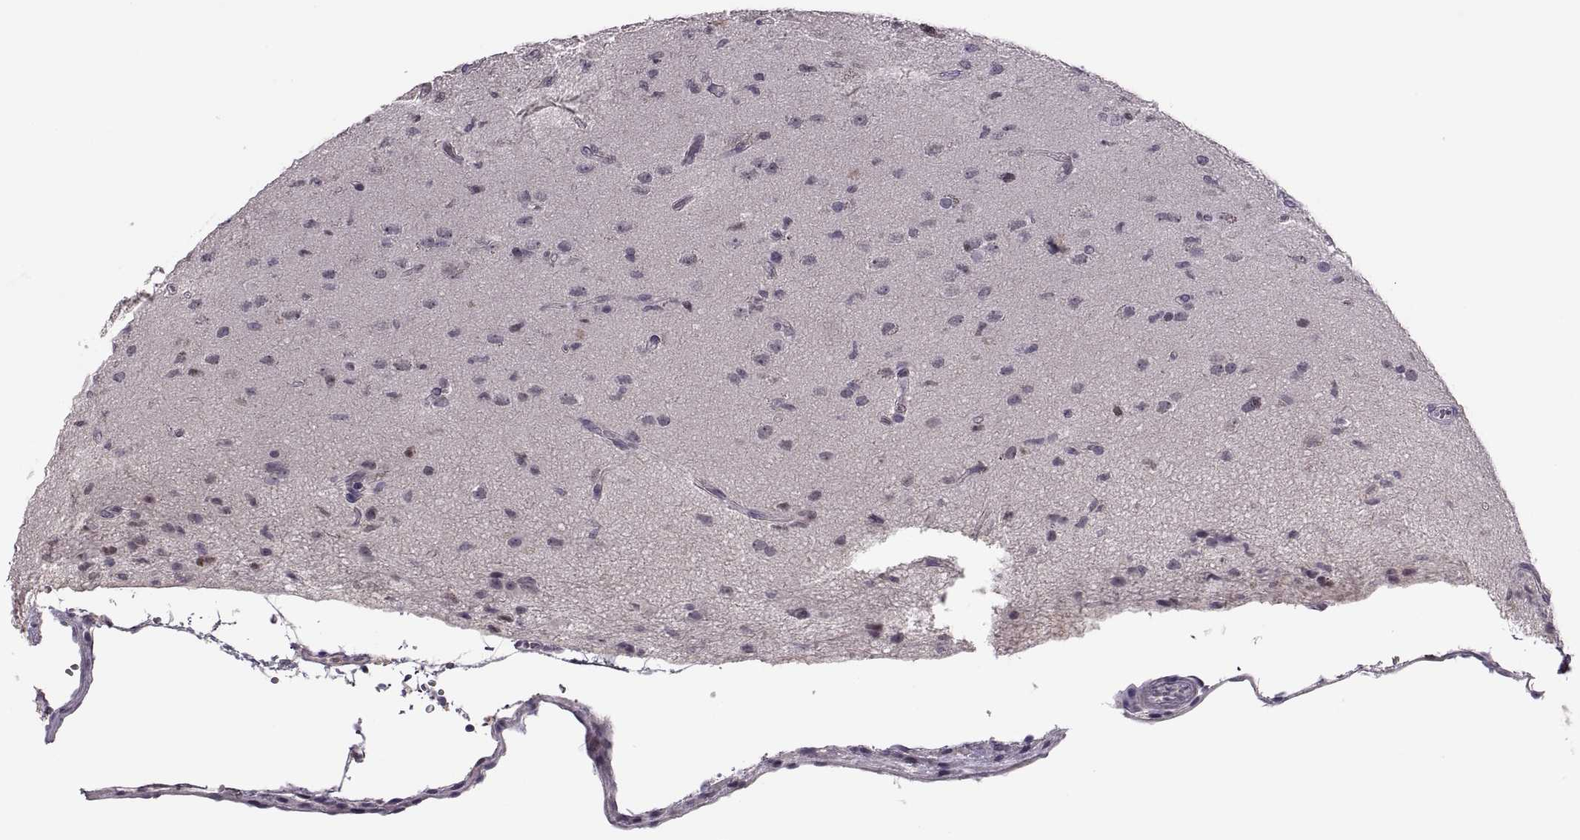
{"staining": {"intensity": "negative", "quantity": "none", "location": "none"}, "tissue": "glioma", "cell_type": "Tumor cells", "image_type": "cancer", "snomed": [{"axis": "morphology", "description": "Glioma, malignant, High grade"}, {"axis": "topography", "description": "Brain"}], "caption": "Image shows no protein positivity in tumor cells of malignant high-grade glioma tissue.", "gene": "CACNA1F", "patient": {"sex": "male", "age": 56}}